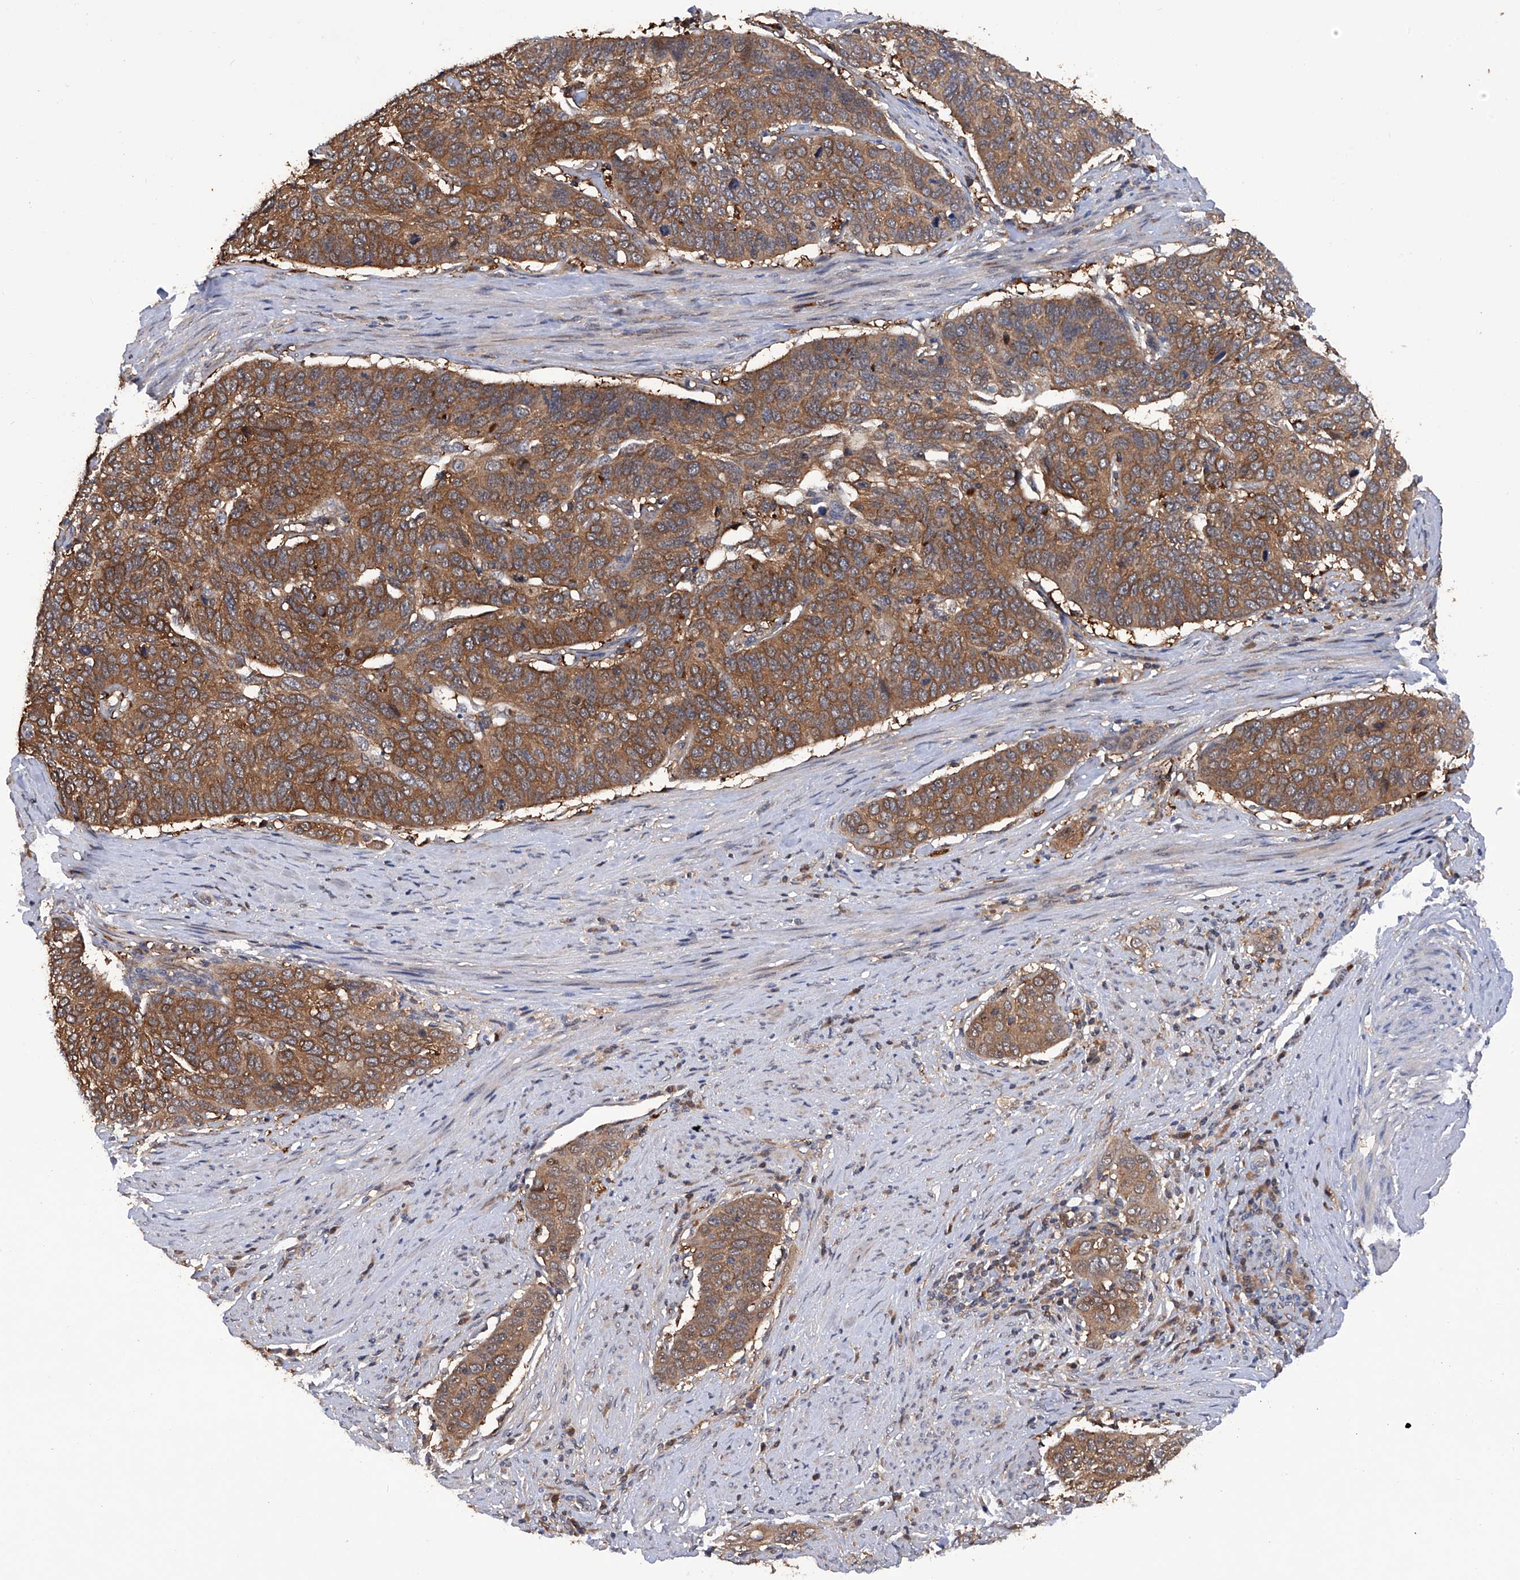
{"staining": {"intensity": "moderate", "quantity": ">75%", "location": "cytoplasmic/membranous"}, "tissue": "cervical cancer", "cell_type": "Tumor cells", "image_type": "cancer", "snomed": [{"axis": "morphology", "description": "Squamous cell carcinoma, NOS"}, {"axis": "topography", "description": "Cervix"}], "caption": "Immunohistochemical staining of human cervical cancer (squamous cell carcinoma) demonstrates medium levels of moderate cytoplasmic/membranous protein expression in about >75% of tumor cells. The protein is shown in brown color, while the nuclei are stained blue.", "gene": "NUDT17", "patient": {"sex": "female", "age": 60}}